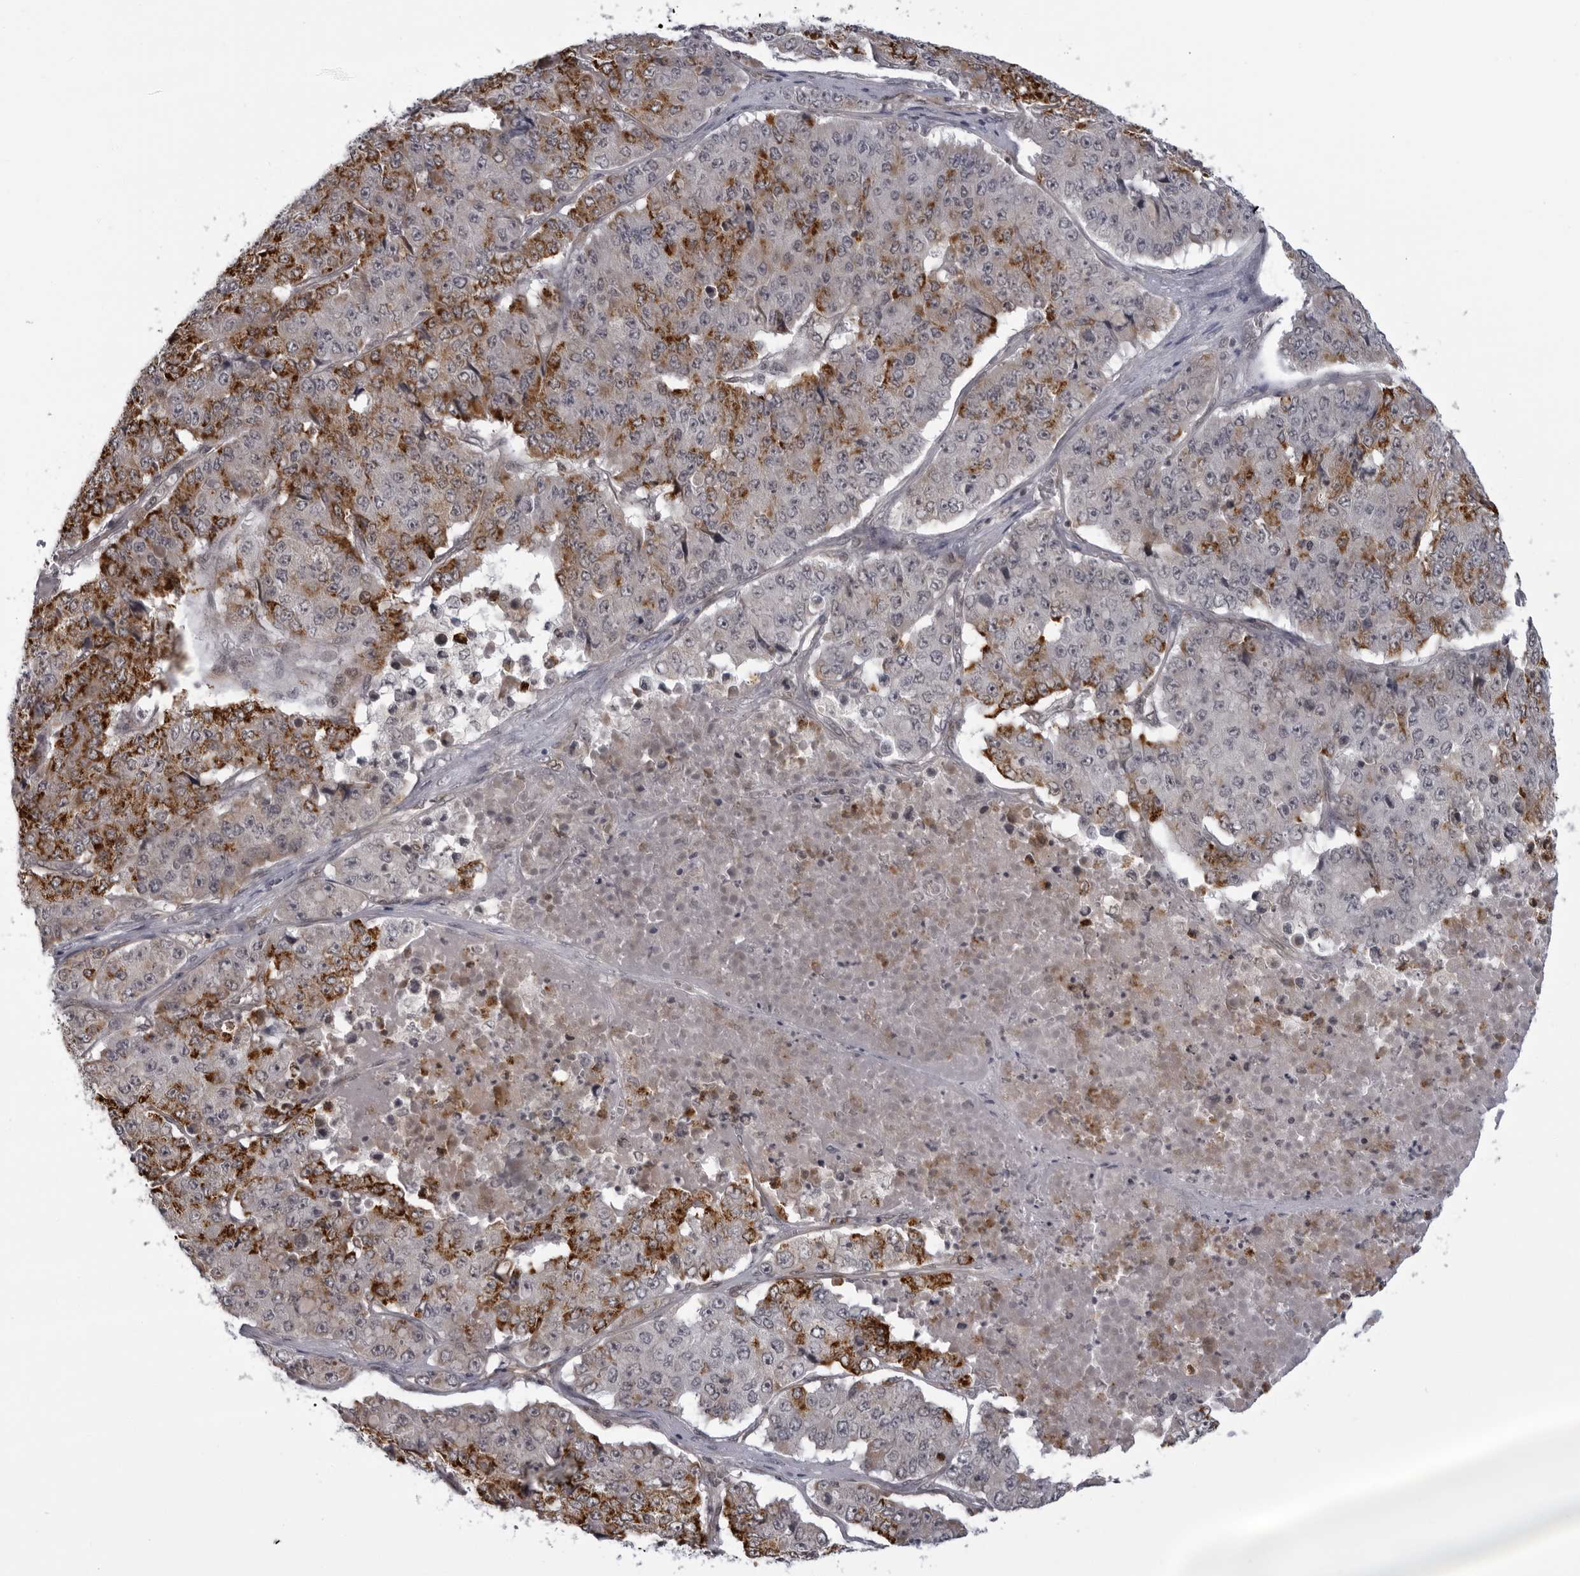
{"staining": {"intensity": "moderate", "quantity": "25%-75%", "location": "cytoplasmic/membranous"}, "tissue": "pancreatic cancer", "cell_type": "Tumor cells", "image_type": "cancer", "snomed": [{"axis": "morphology", "description": "Adenocarcinoma, NOS"}, {"axis": "topography", "description": "Pancreas"}], "caption": "Tumor cells show medium levels of moderate cytoplasmic/membranous staining in about 25%-75% of cells in human adenocarcinoma (pancreatic). The staining is performed using DAB brown chromogen to label protein expression. The nuclei are counter-stained blue using hematoxylin.", "gene": "MAPK12", "patient": {"sex": "male", "age": 50}}